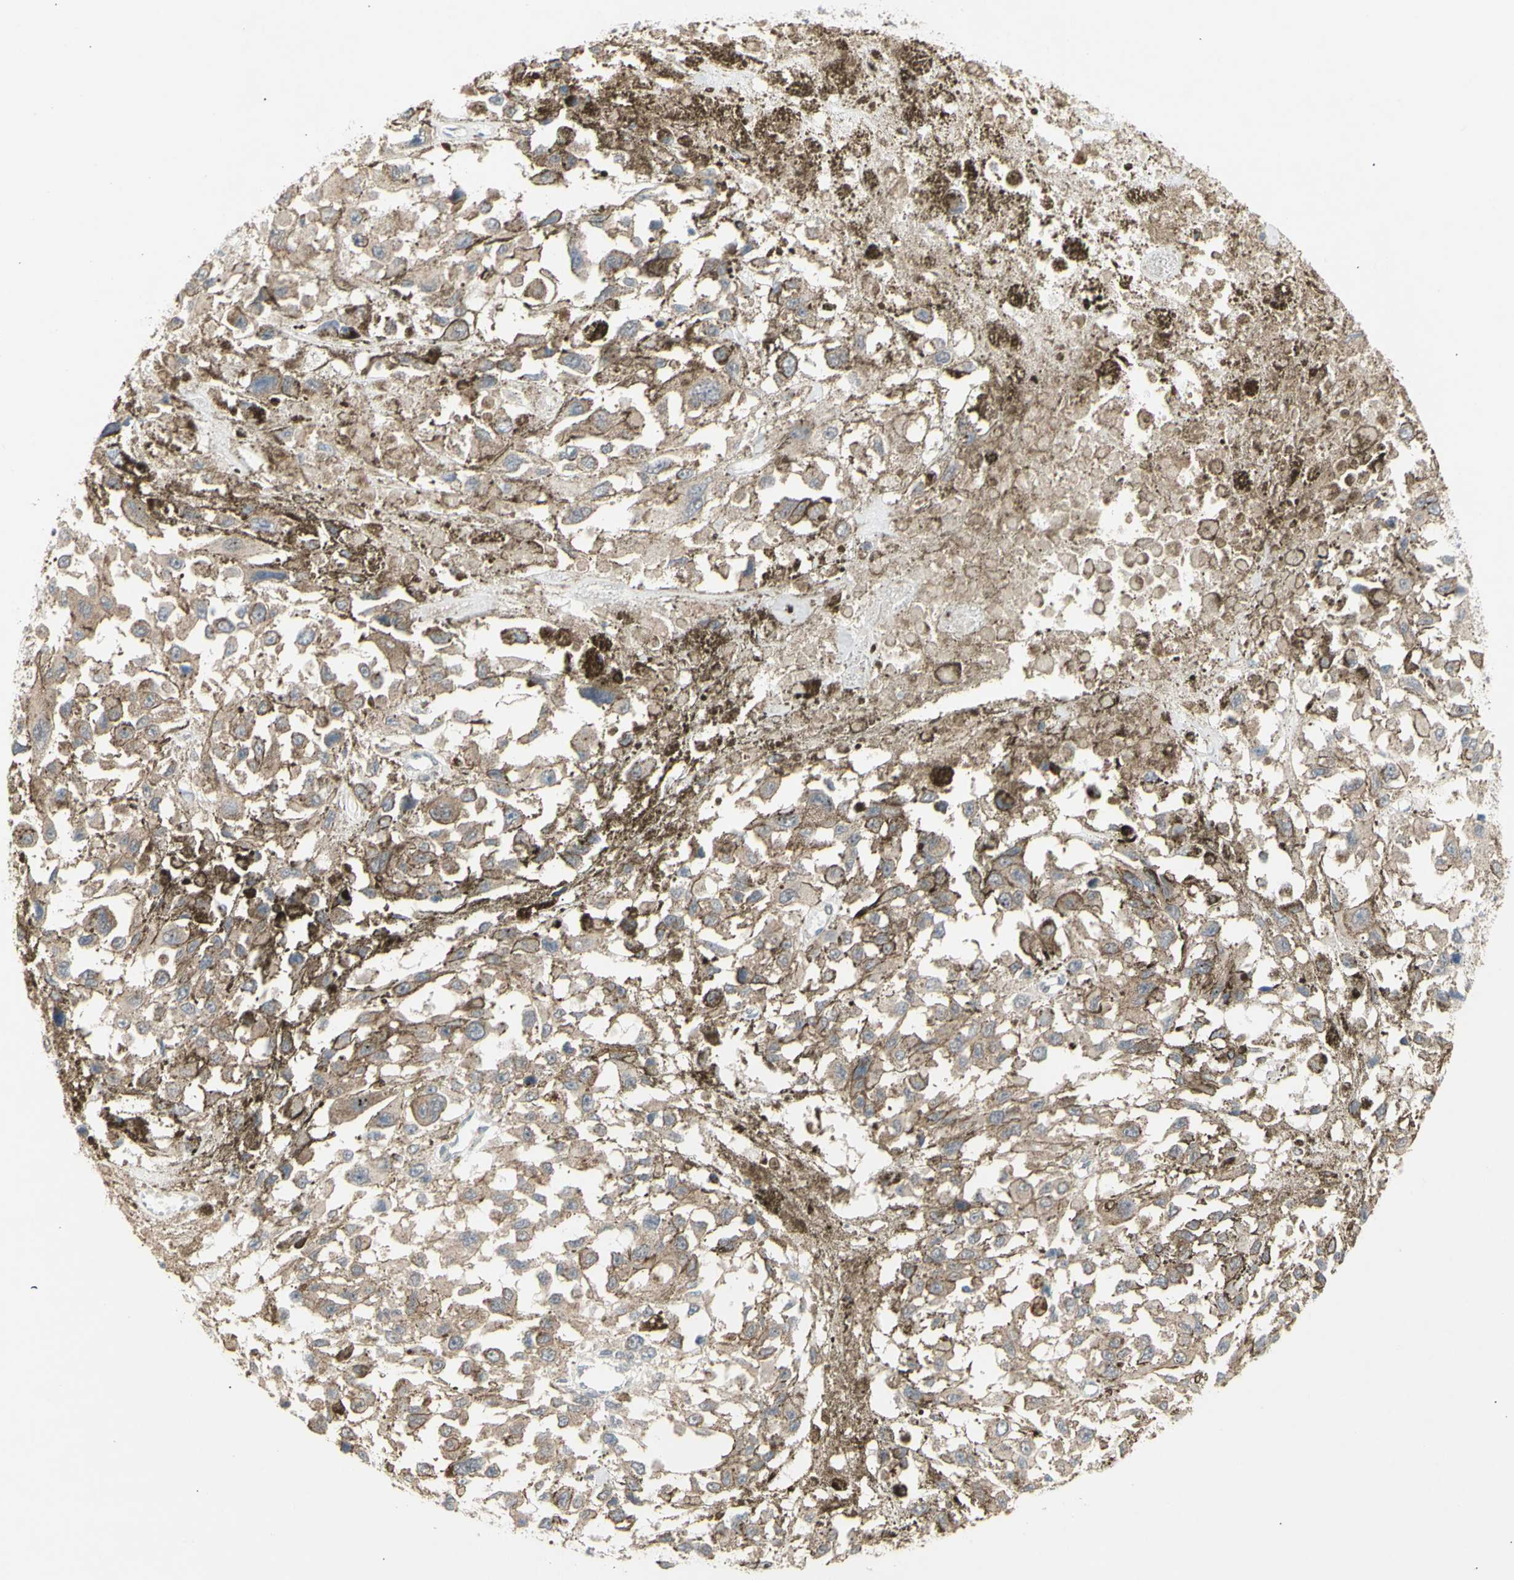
{"staining": {"intensity": "weak", "quantity": ">75%", "location": "cytoplasmic/membranous"}, "tissue": "melanoma", "cell_type": "Tumor cells", "image_type": "cancer", "snomed": [{"axis": "morphology", "description": "Malignant melanoma, Metastatic site"}, {"axis": "topography", "description": "Lymph node"}], "caption": "The immunohistochemical stain labels weak cytoplasmic/membranous positivity in tumor cells of malignant melanoma (metastatic site) tissue.", "gene": "NLRP1", "patient": {"sex": "male", "age": 59}}